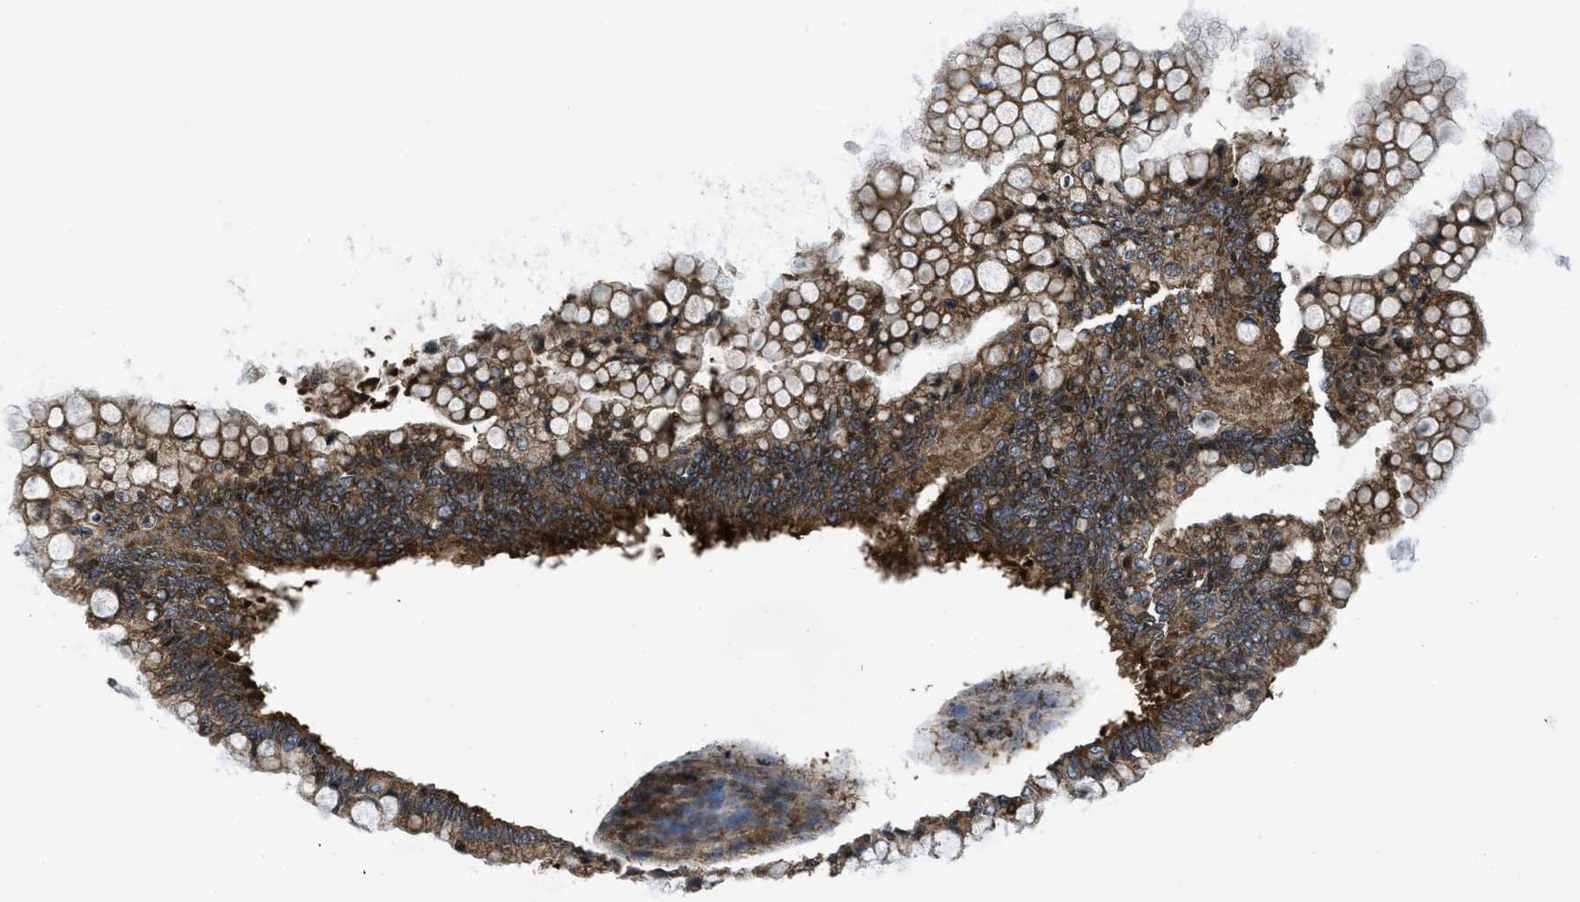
{"staining": {"intensity": "moderate", "quantity": ">75%", "location": "cytoplasmic/membranous"}, "tissue": "ovarian cancer", "cell_type": "Tumor cells", "image_type": "cancer", "snomed": [{"axis": "morphology", "description": "Cystadenocarcinoma, mucinous, NOS"}, {"axis": "topography", "description": "Ovary"}], "caption": "Immunohistochemistry (IHC) image of neoplastic tissue: human ovarian mucinous cystadenocarcinoma stained using immunohistochemistry (IHC) reveals medium levels of moderate protein expression localized specifically in the cytoplasmic/membranous of tumor cells, appearing as a cytoplasmic/membranous brown color.", "gene": "PPP2CB", "patient": {"sex": "female", "age": 57}}